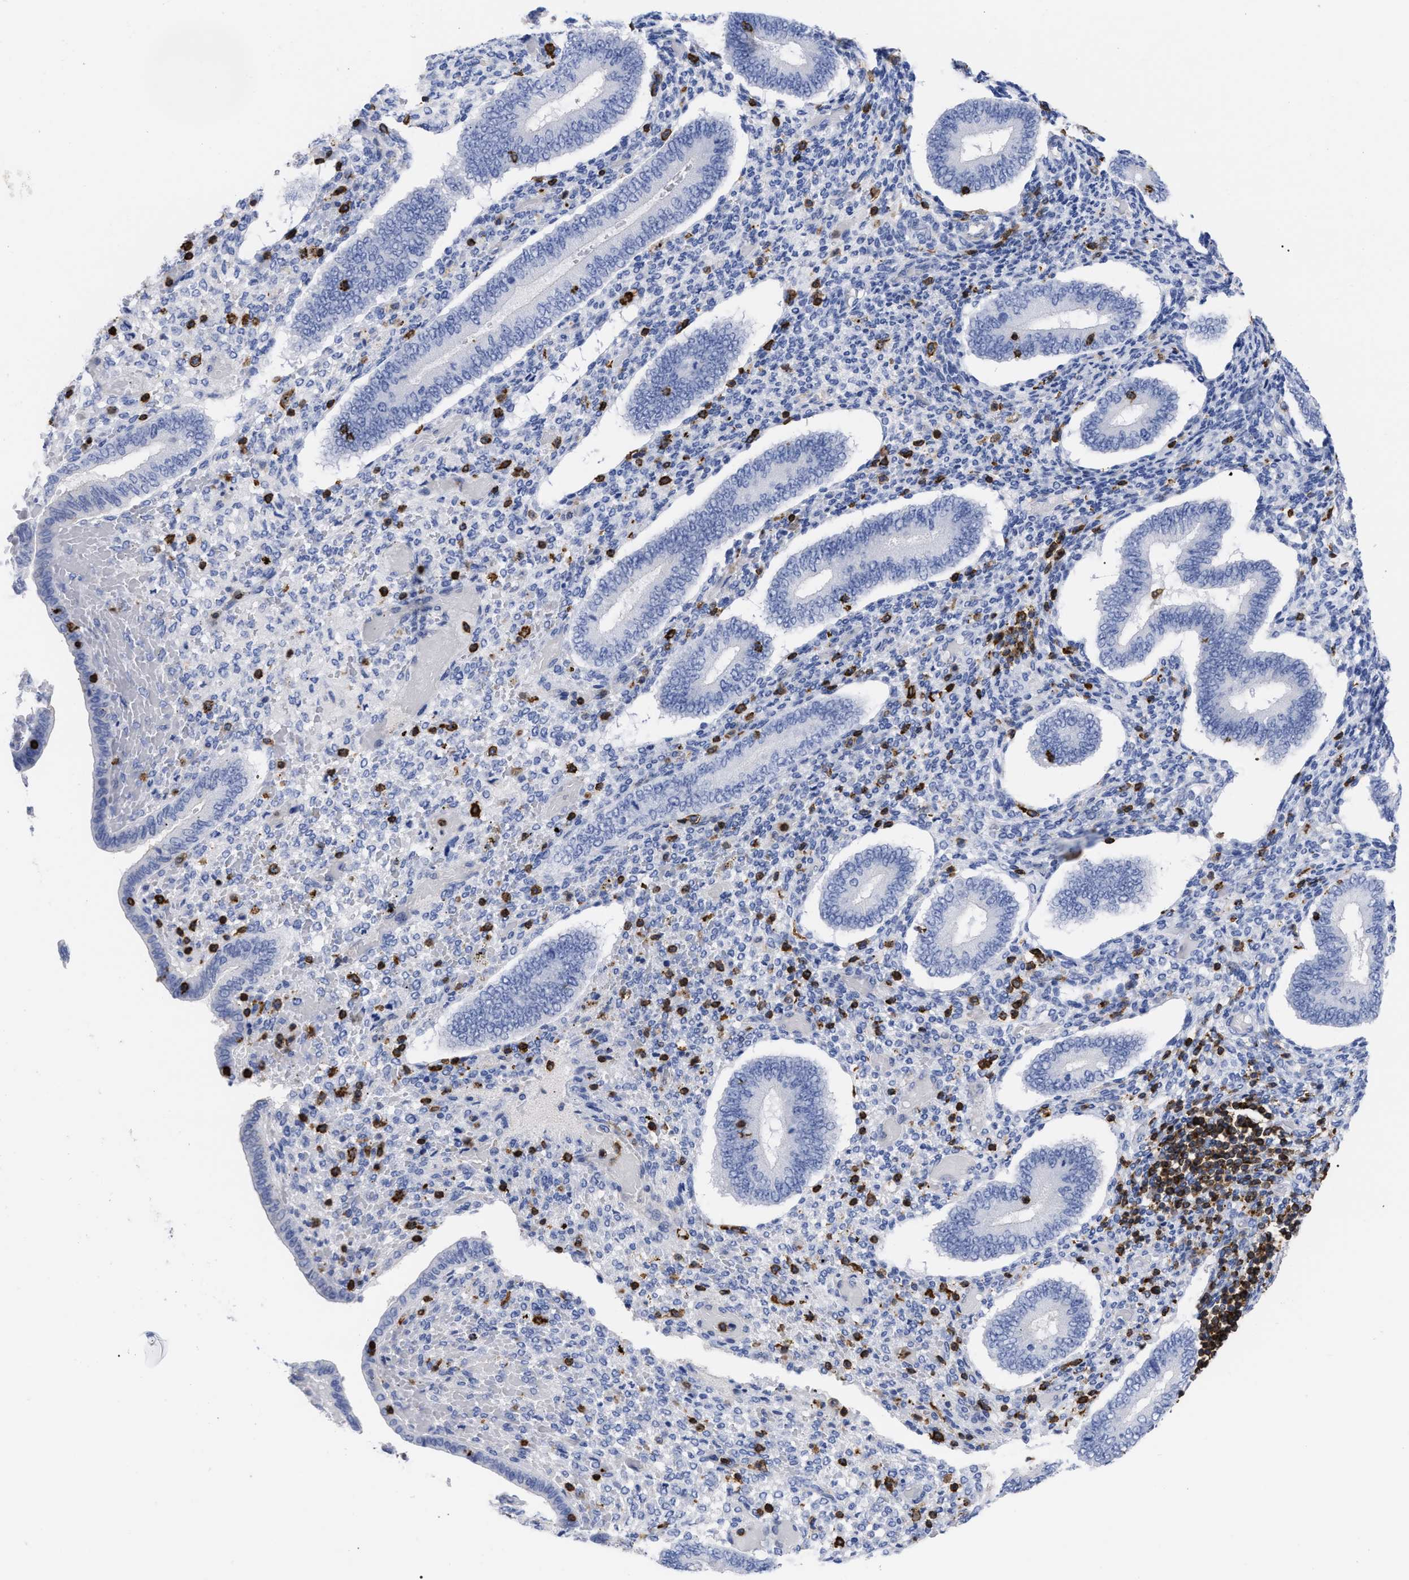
{"staining": {"intensity": "negative", "quantity": "none", "location": "none"}, "tissue": "endometrium", "cell_type": "Cells in endometrial stroma", "image_type": "normal", "snomed": [{"axis": "morphology", "description": "Normal tissue, NOS"}, {"axis": "topography", "description": "Endometrium"}], "caption": "Histopathology image shows no significant protein staining in cells in endometrial stroma of unremarkable endometrium. (Stains: DAB IHC with hematoxylin counter stain, Microscopy: brightfield microscopy at high magnification).", "gene": "HCLS1", "patient": {"sex": "female", "age": 42}}